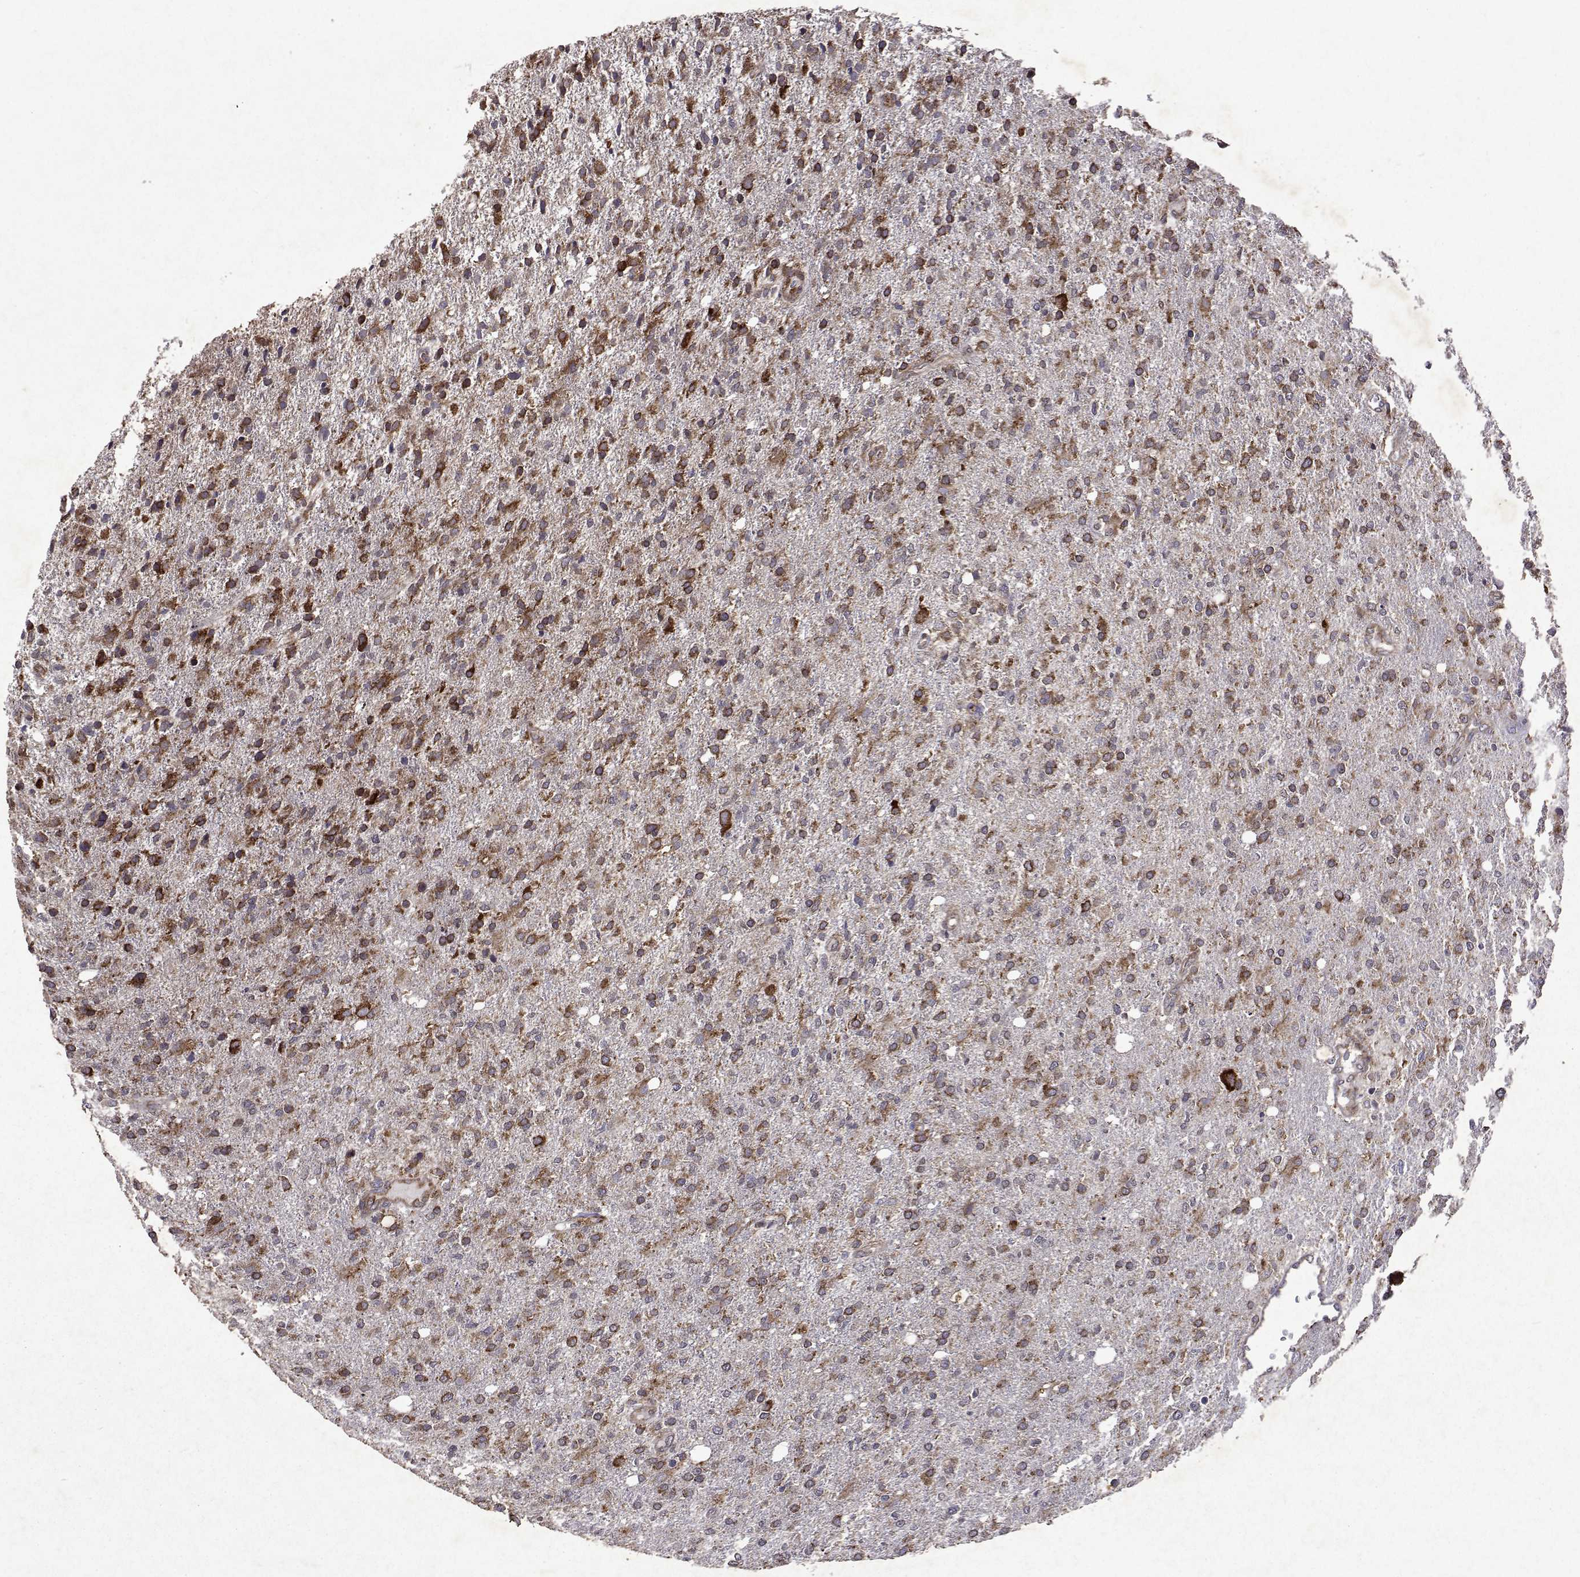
{"staining": {"intensity": "moderate", "quantity": ">75%", "location": "cytoplasmic/membranous"}, "tissue": "glioma", "cell_type": "Tumor cells", "image_type": "cancer", "snomed": [{"axis": "morphology", "description": "Glioma, malignant, High grade"}, {"axis": "topography", "description": "Cerebral cortex"}], "caption": "Brown immunohistochemical staining in human glioma displays moderate cytoplasmic/membranous positivity in about >75% of tumor cells.", "gene": "TARBP2", "patient": {"sex": "male", "age": 70}}